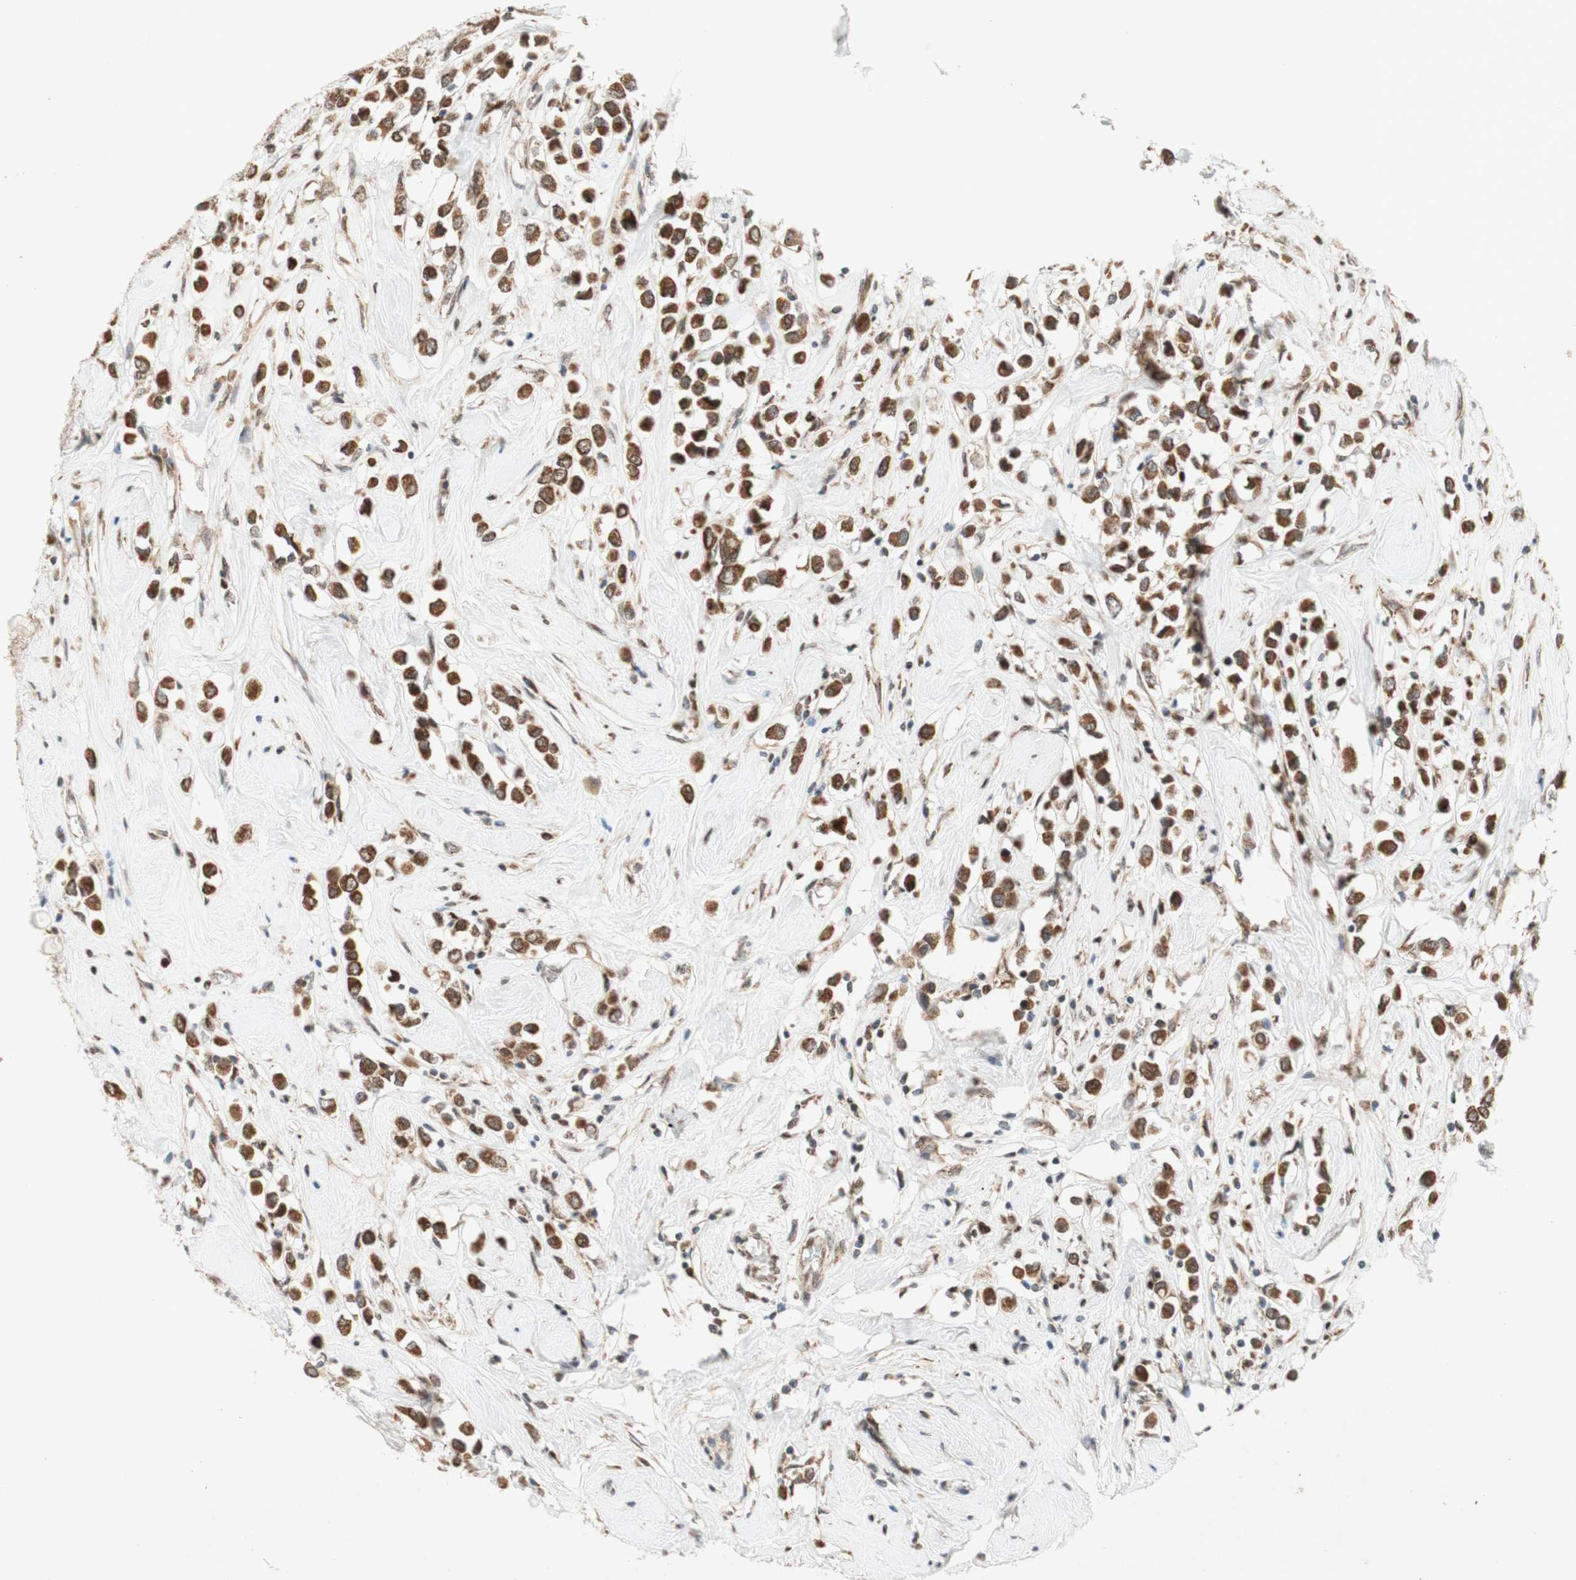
{"staining": {"intensity": "moderate", "quantity": ">75%", "location": "nuclear"}, "tissue": "breast cancer", "cell_type": "Tumor cells", "image_type": "cancer", "snomed": [{"axis": "morphology", "description": "Duct carcinoma"}, {"axis": "topography", "description": "Breast"}], "caption": "Human breast infiltrating ductal carcinoma stained for a protein (brown) shows moderate nuclear positive staining in approximately >75% of tumor cells.", "gene": "DNMT3A", "patient": {"sex": "female", "age": 61}}